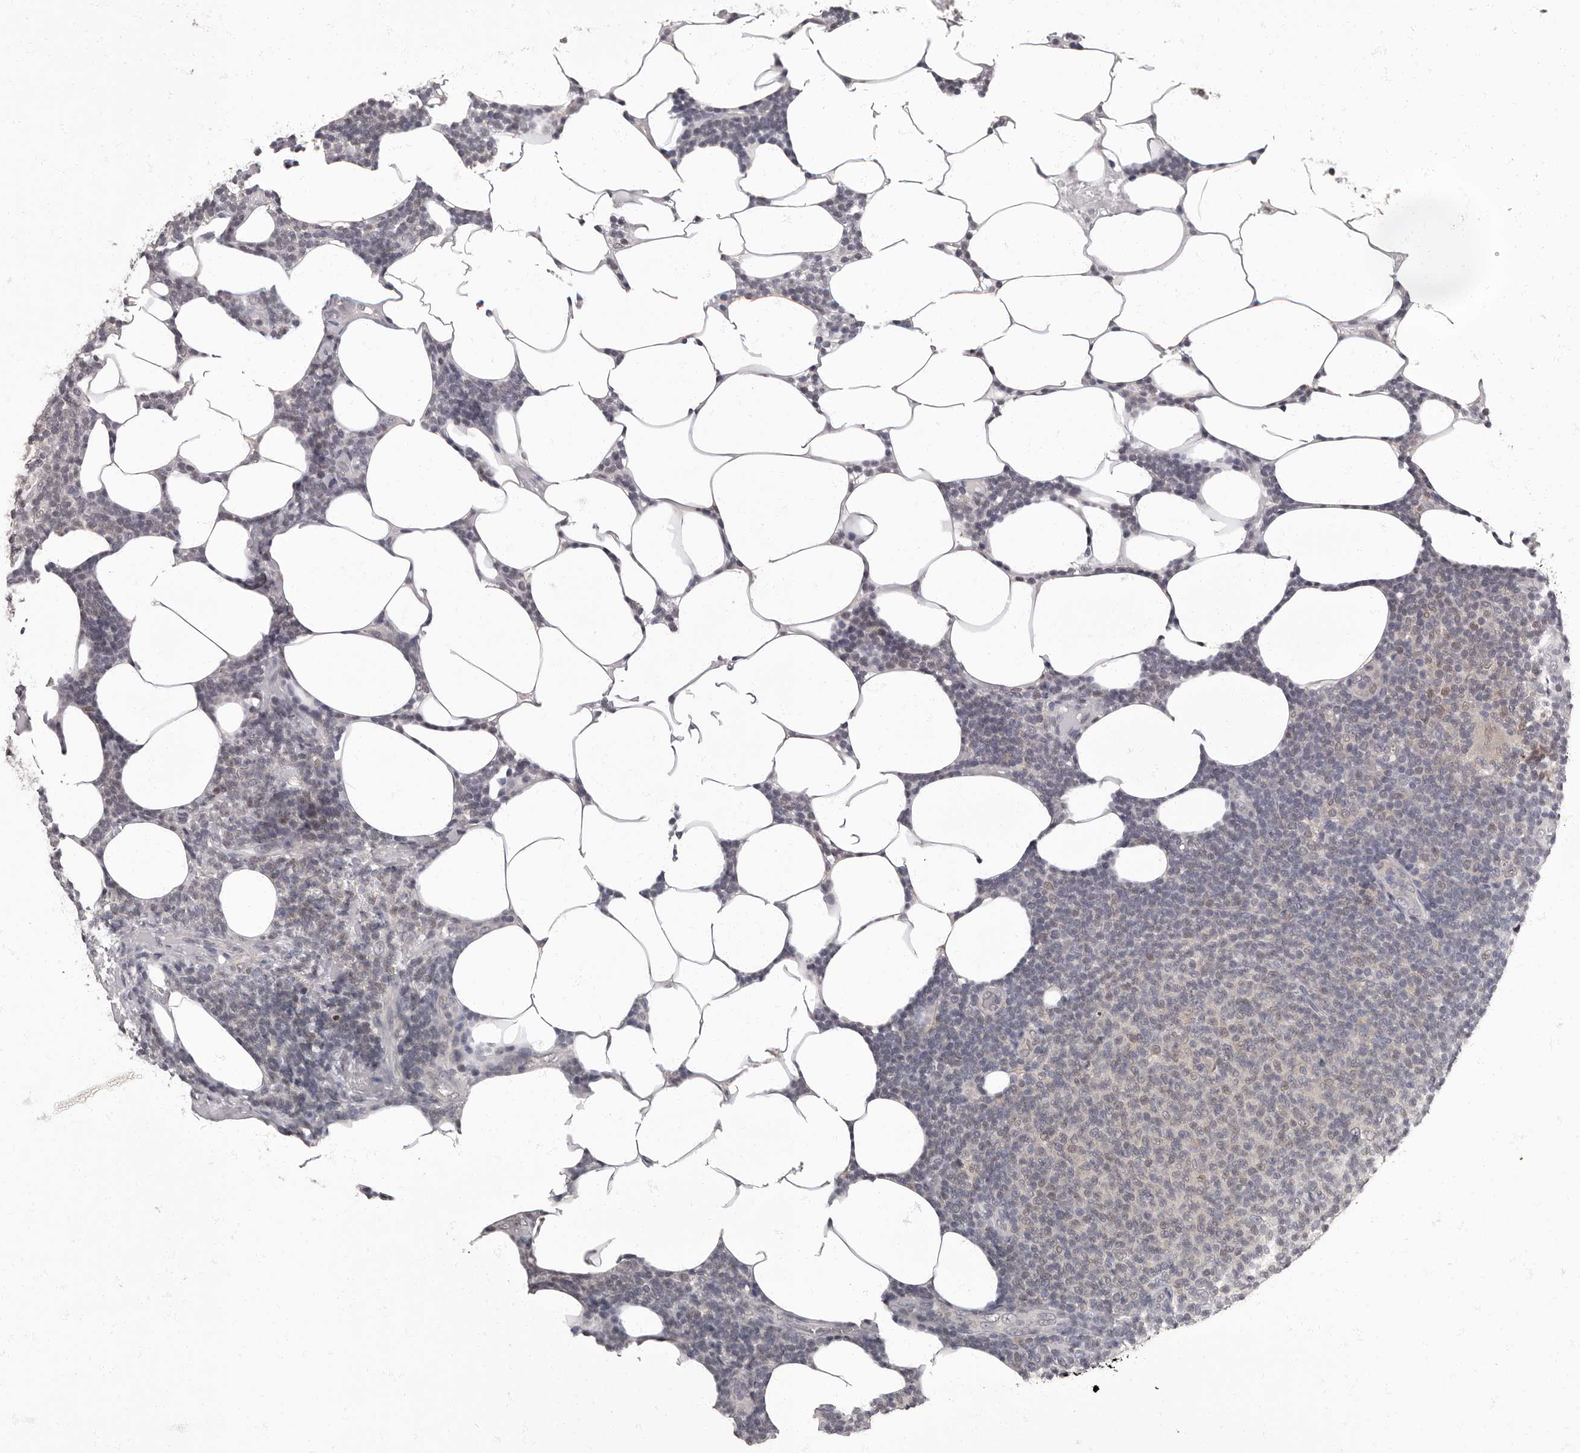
{"staining": {"intensity": "weak", "quantity": "25%-75%", "location": "nuclear"}, "tissue": "lymphoma", "cell_type": "Tumor cells", "image_type": "cancer", "snomed": [{"axis": "morphology", "description": "Malignant lymphoma, non-Hodgkin's type, Low grade"}, {"axis": "topography", "description": "Lymph node"}], "caption": "An immunohistochemistry (IHC) histopathology image of tumor tissue is shown. Protein staining in brown highlights weak nuclear positivity in malignant lymphoma, non-Hodgkin's type (low-grade) within tumor cells.", "gene": "C1orf50", "patient": {"sex": "male", "age": 66}}